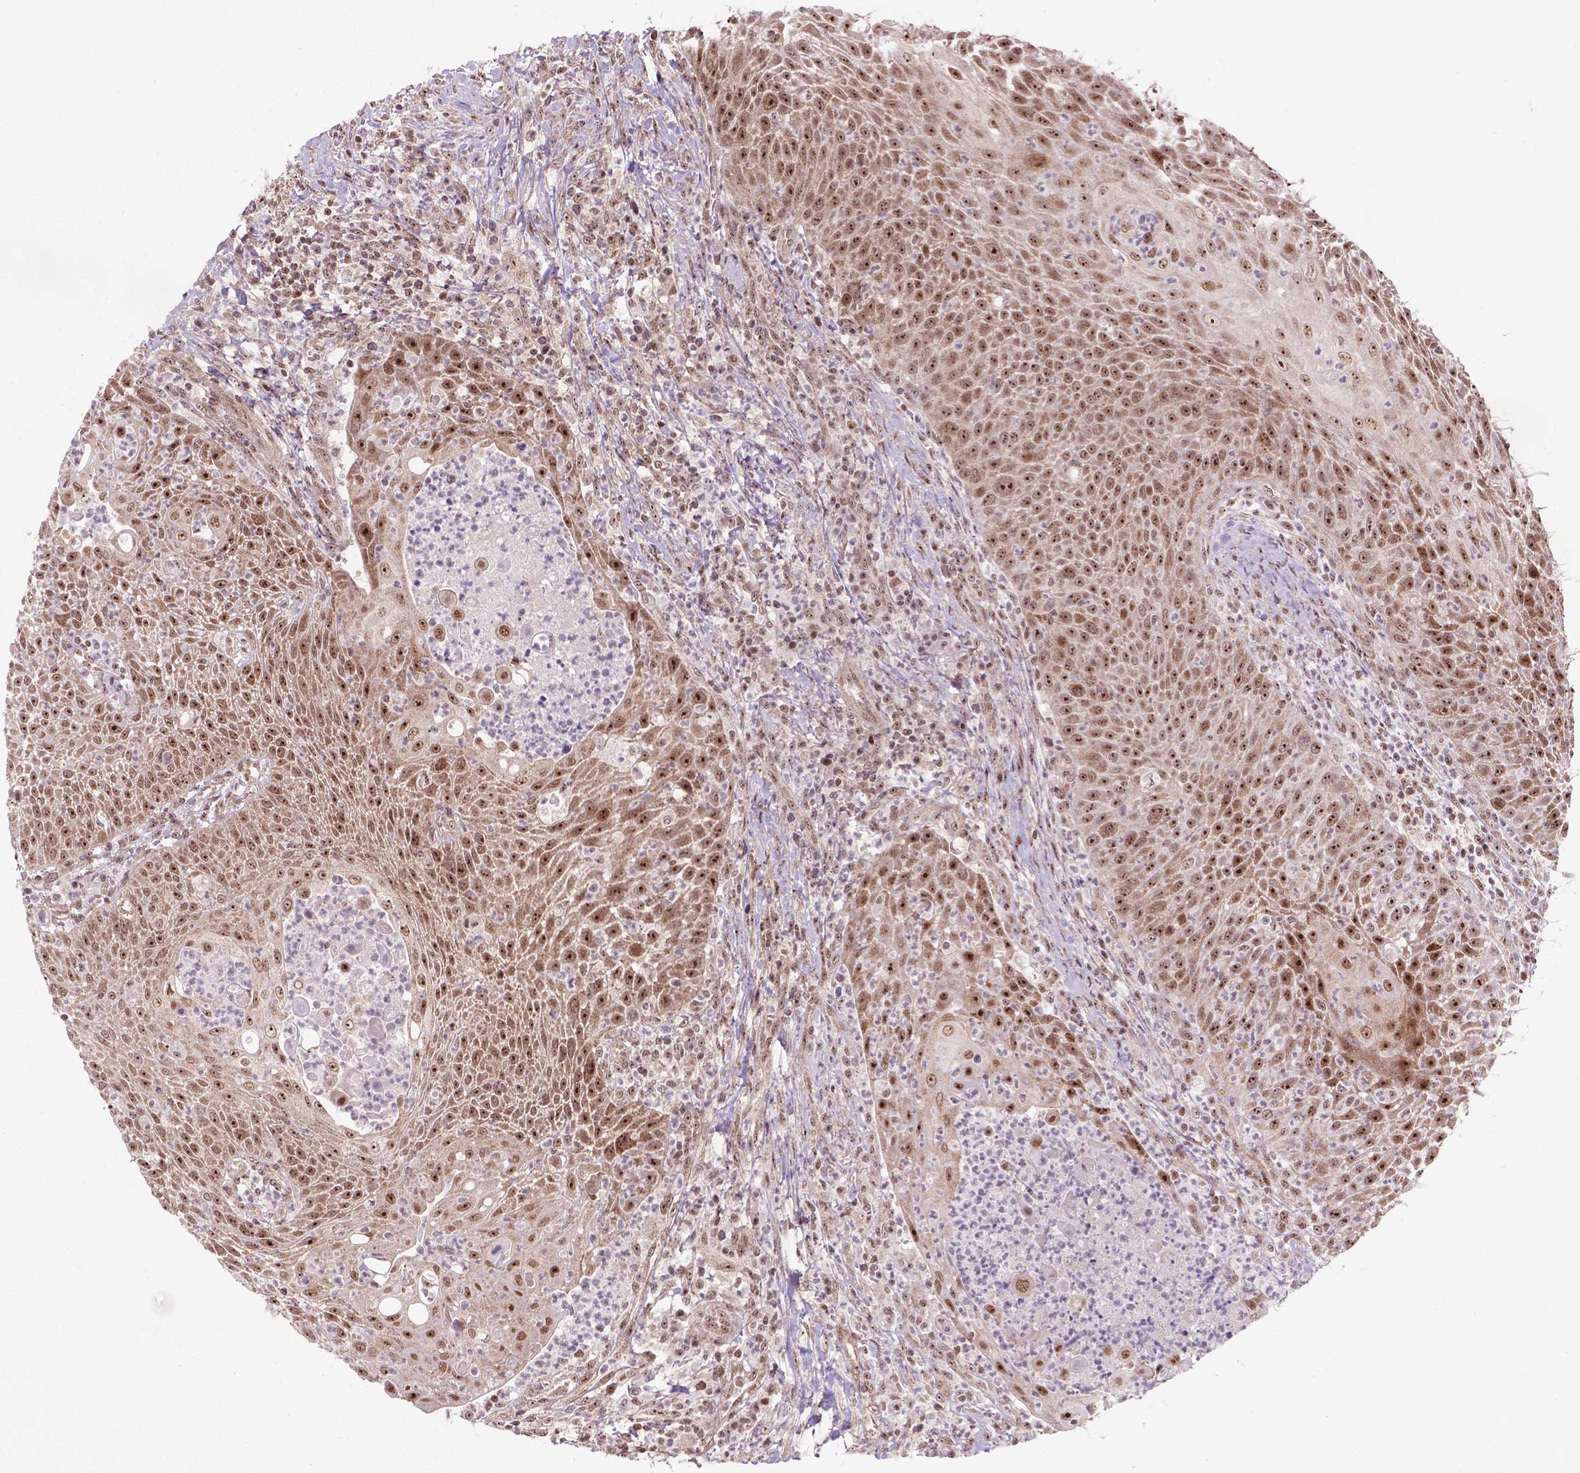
{"staining": {"intensity": "moderate", "quantity": ">75%", "location": "nuclear"}, "tissue": "head and neck cancer", "cell_type": "Tumor cells", "image_type": "cancer", "snomed": [{"axis": "morphology", "description": "Squamous cell carcinoma, NOS"}, {"axis": "topography", "description": "Head-Neck"}], "caption": "Squamous cell carcinoma (head and neck) stained with a protein marker demonstrates moderate staining in tumor cells.", "gene": "CSNK2A1", "patient": {"sex": "male", "age": 69}}